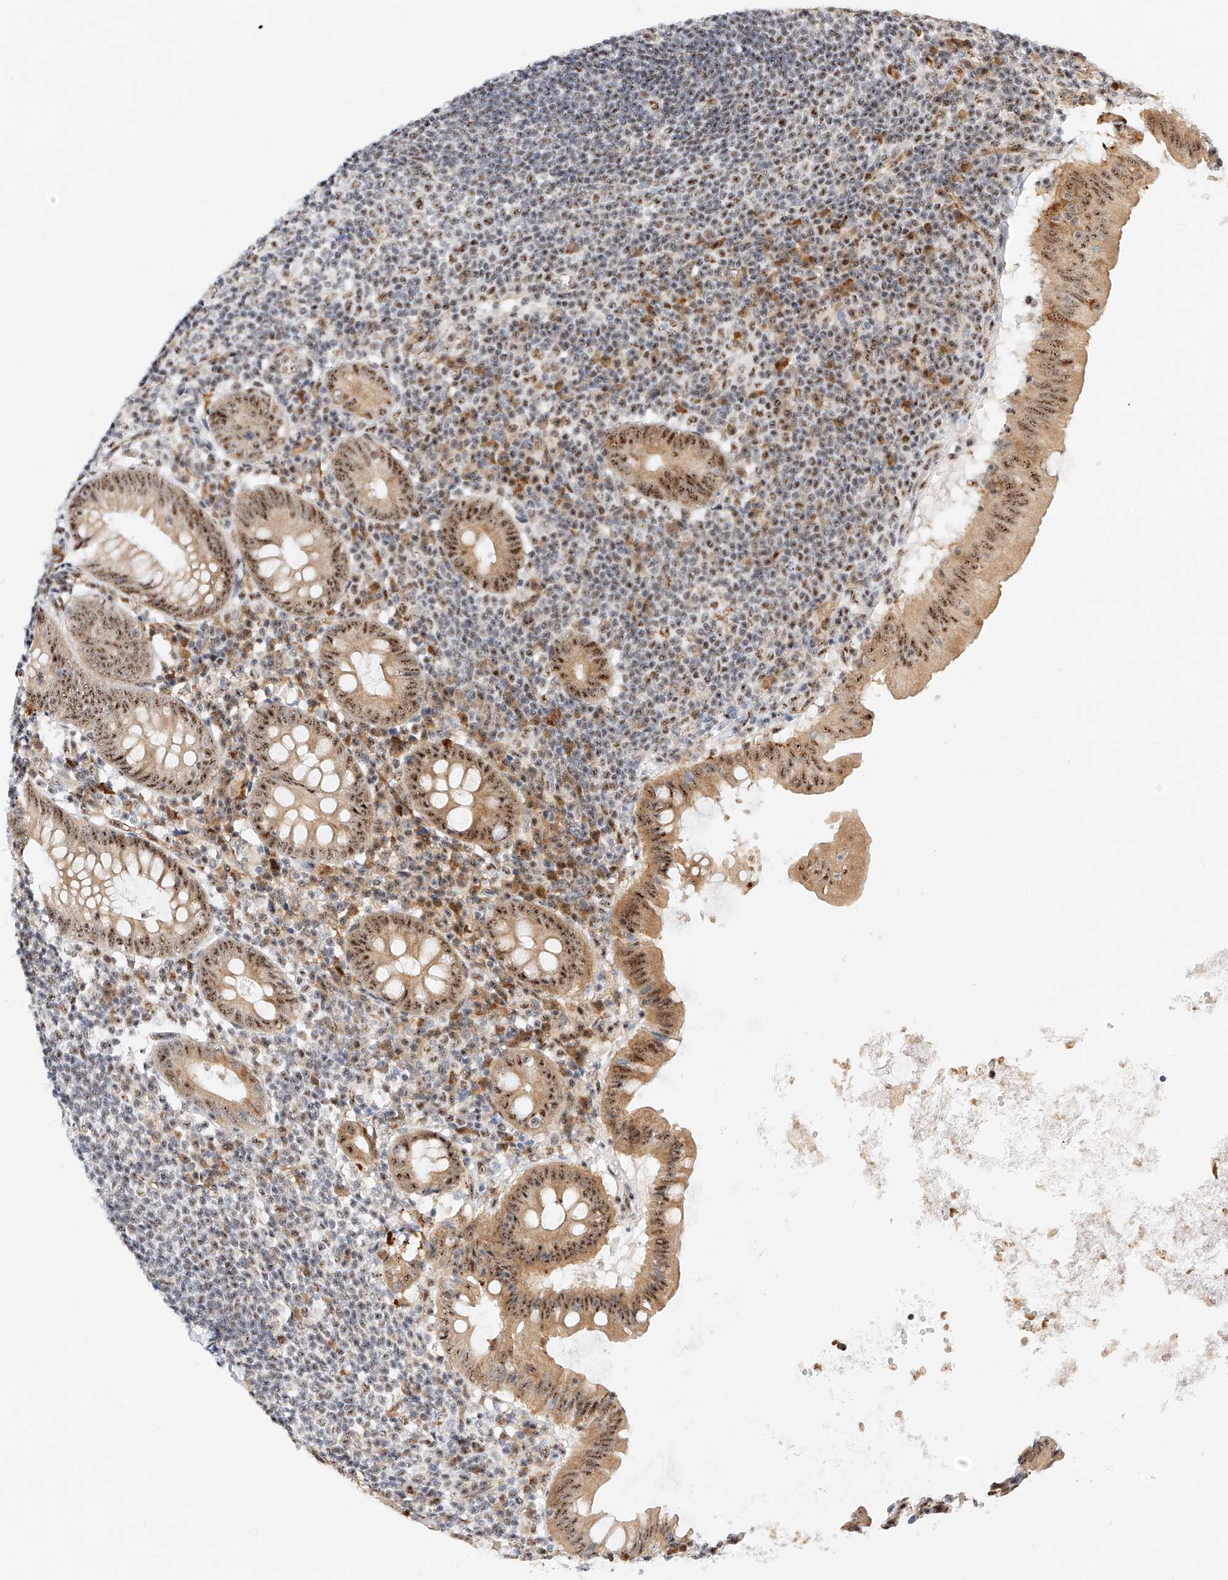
{"staining": {"intensity": "moderate", "quantity": ">75%", "location": "cytoplasmic/membranous,nuclear"}, "tissue": "appendix", "cell_type": "Glandular cells", "image_type": "normal", "snomed": [{"axis": "morphology", "description": "Normal tissue, NOS"}, {"axis": "topography", "description": "Appendix"}], "caption": "The photomicrograph exhibits staining of benign appendix, revealing moderate cytoplasmic/membranous,nuclear protein staining (brown color) within glandular cells.", "gene": "ATXN7L2", "patient": {"sex": "female", "age": 54}}